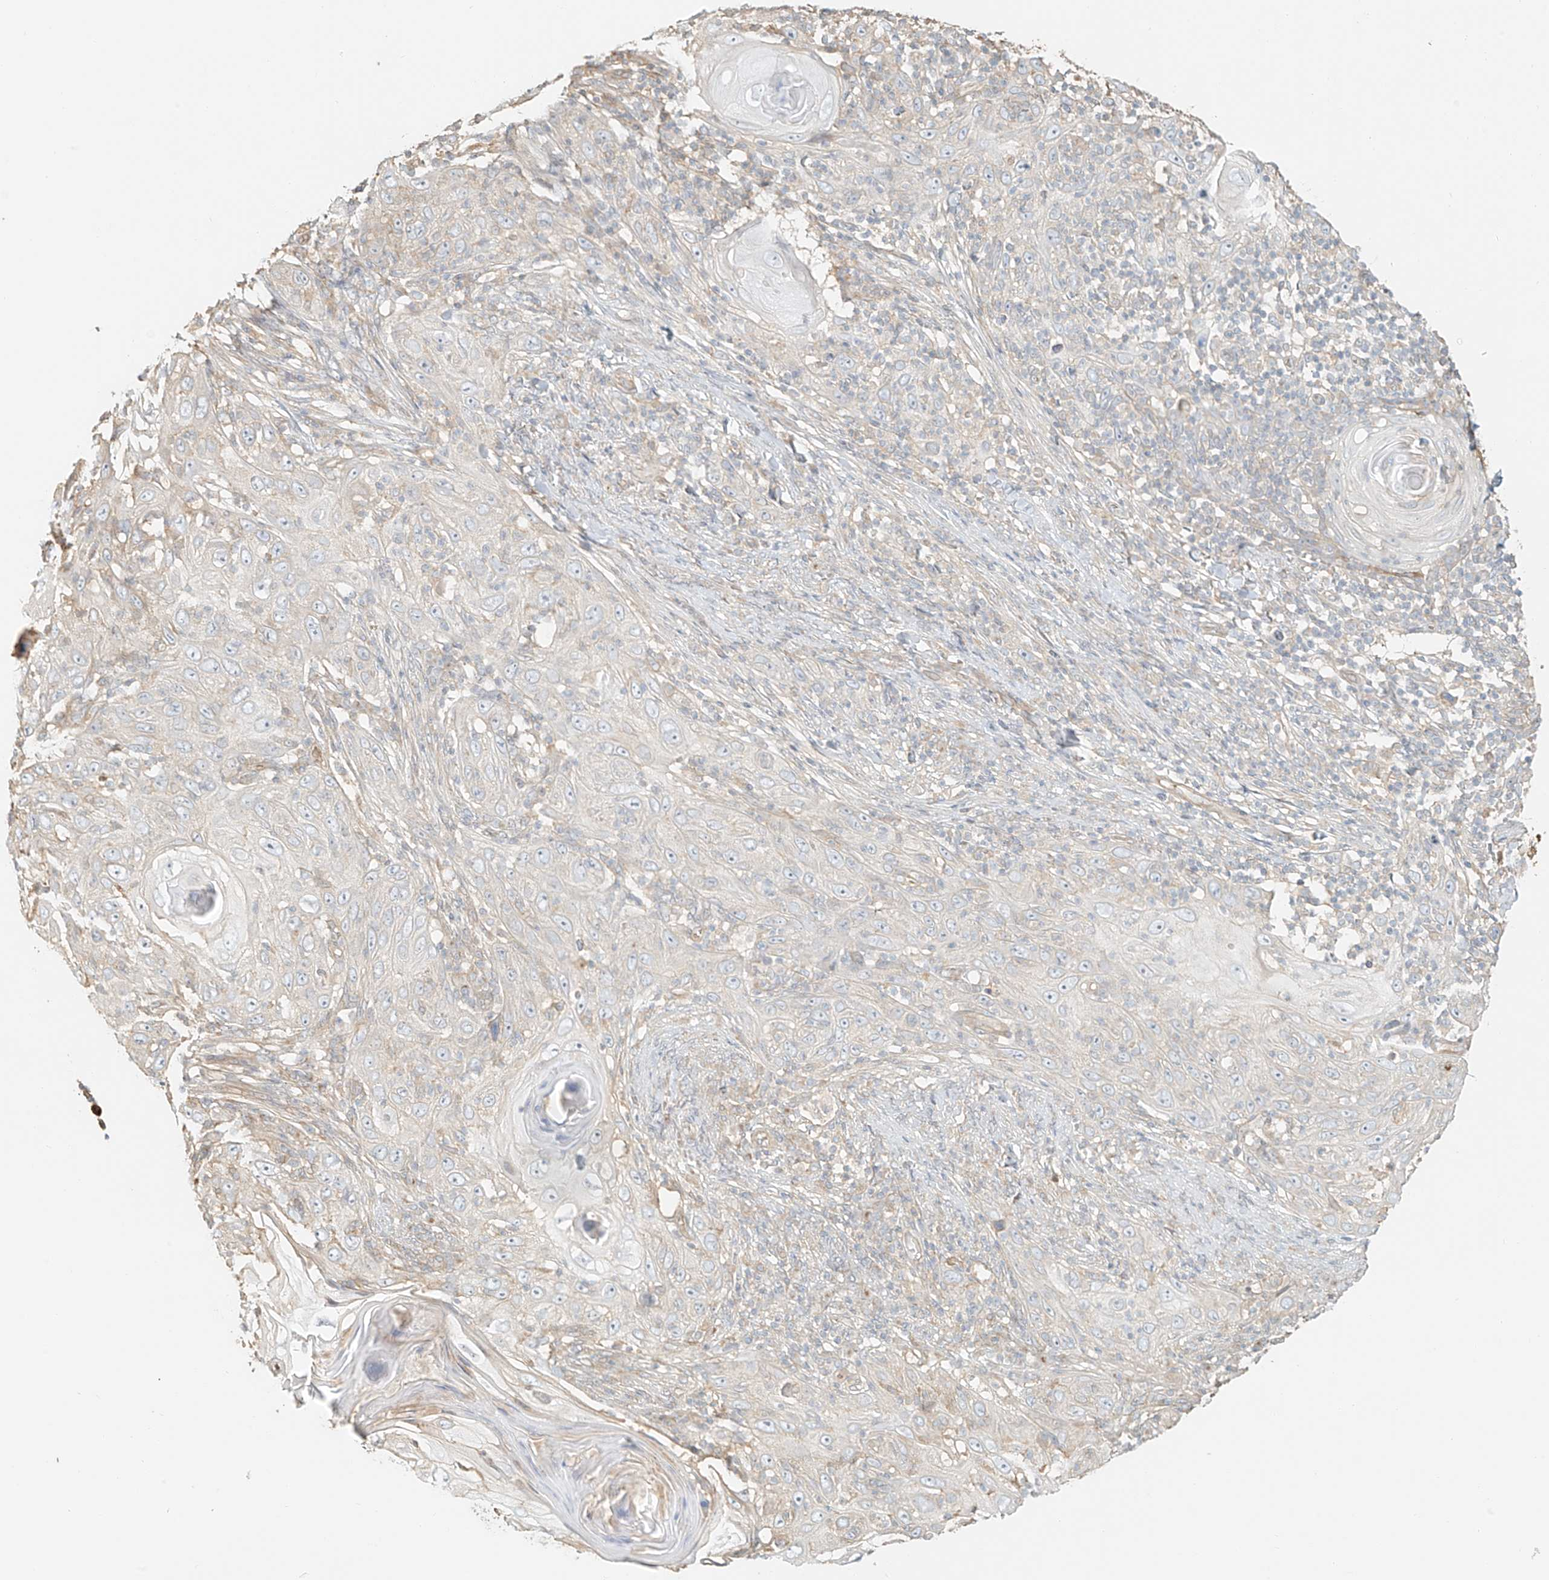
{"staining": {"intensity": "negative", "quantity": "none", "location": "none"}, "tissue": "skin cancer", "cell_type": "Tumor cells", "image_type": "cancer", "snomed": [{"axis": "morphology", "description": "Squamous cell carcinoma, NOS"}, {"axis": "topography", "description": "Skin"}], "caption": "There is no significant staining in tumor cells of skin squamous cell carcinoma. (Stains: DAB immunohistochemistry with hematoxylin counter stain, Microscopy: brightfield microscopy at high magnification).", "gene": "UPK1B", "patient": {"sex": "female", "age": 88}}